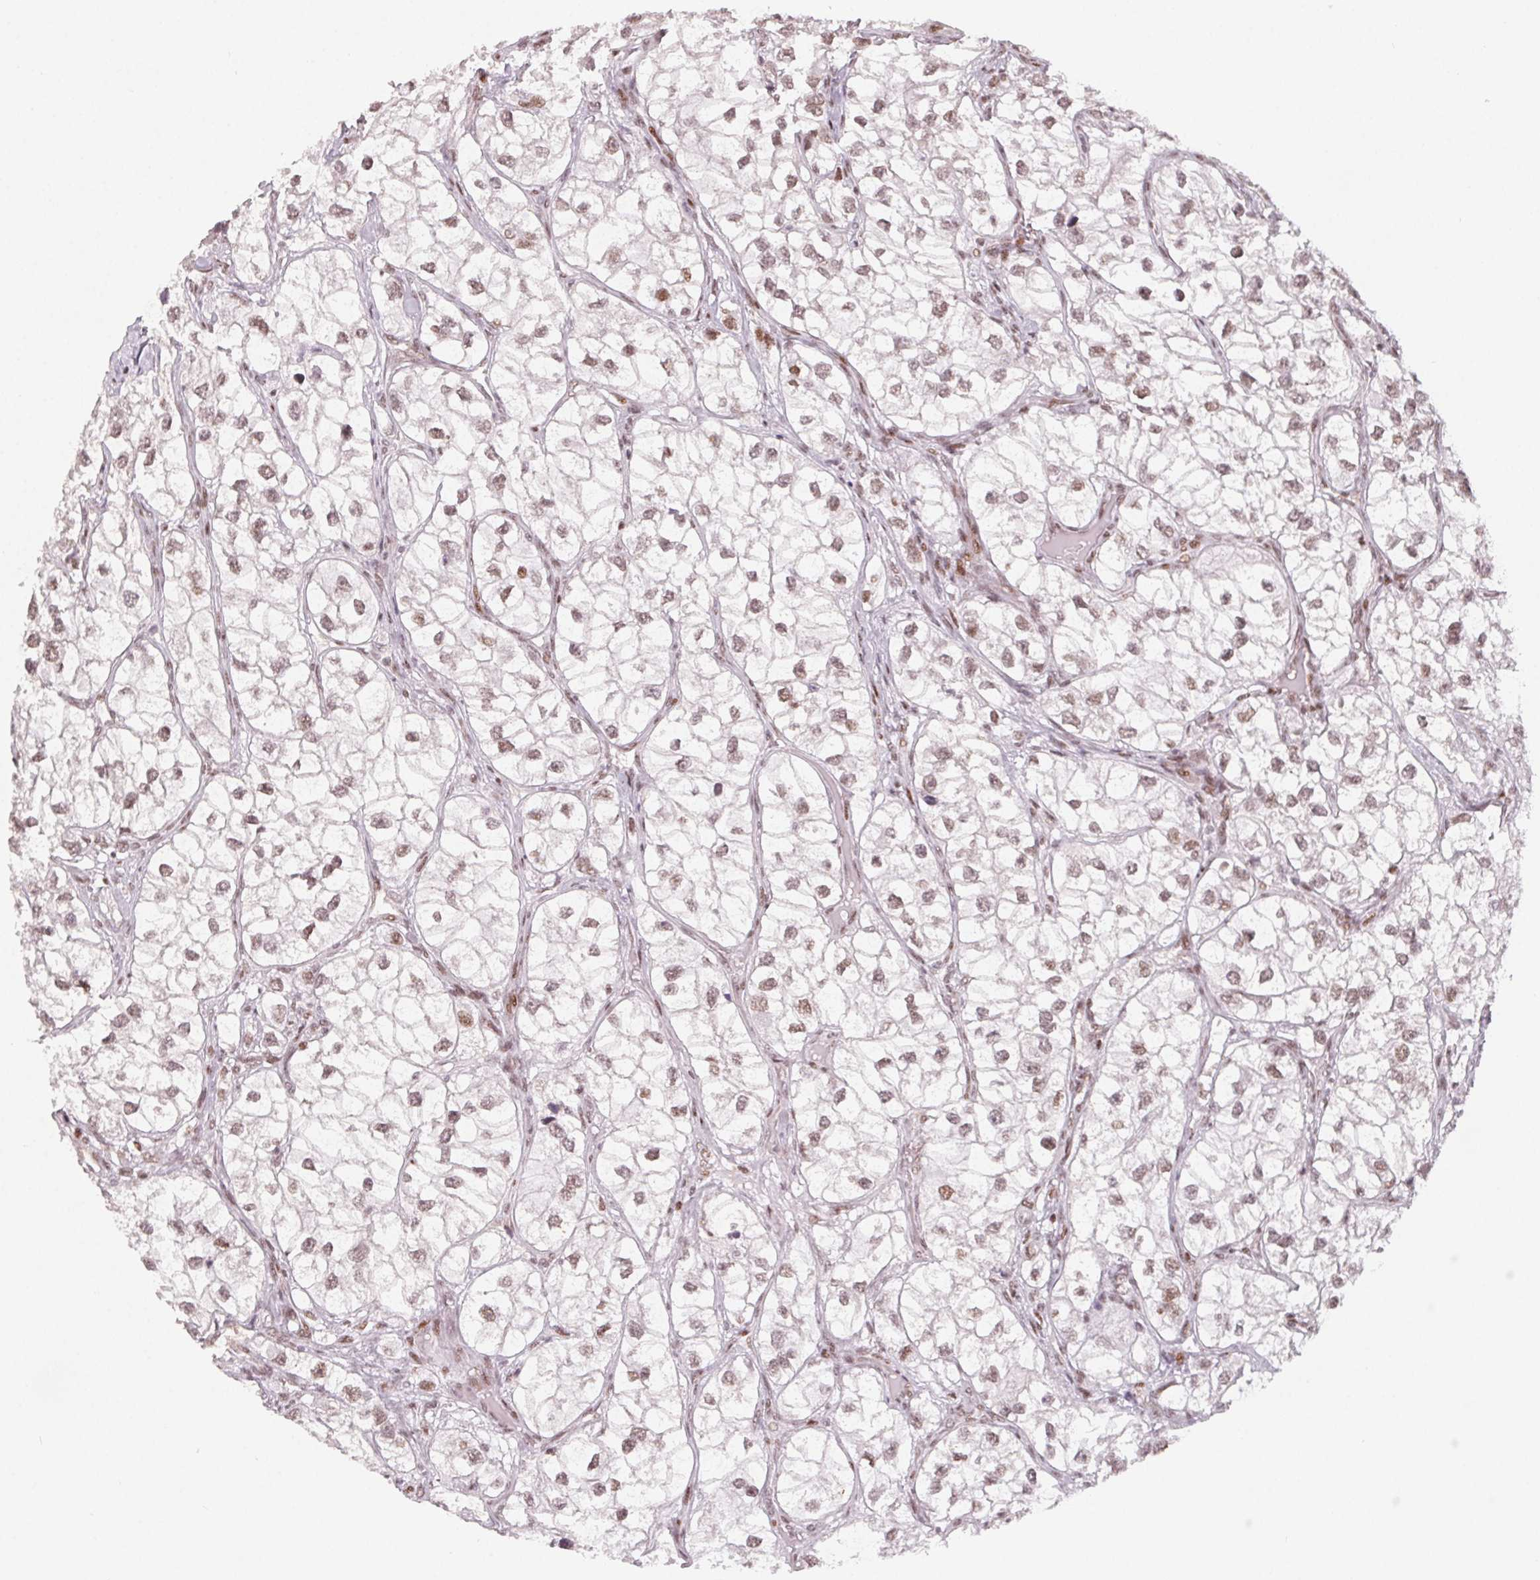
{"staining": {"intensity": "moderate", "quantity": ">75%", "location": "nuclear"}, "tissue": "renal cancer", "cell_type": "Tumor cells", "image_type": "cancer", "snomed": [{"axis": "morphology", "description": "Adenocarcinoma, NOS"}, {"axis": "topography", "description": "Kidney"}], "caption": "Renal cancer (adenocarcinoma) stained with a protein marker shows moderate staining in tumor cells.", "gene": "KMT2A", "patient": {"sex": "male", "age": 59}}